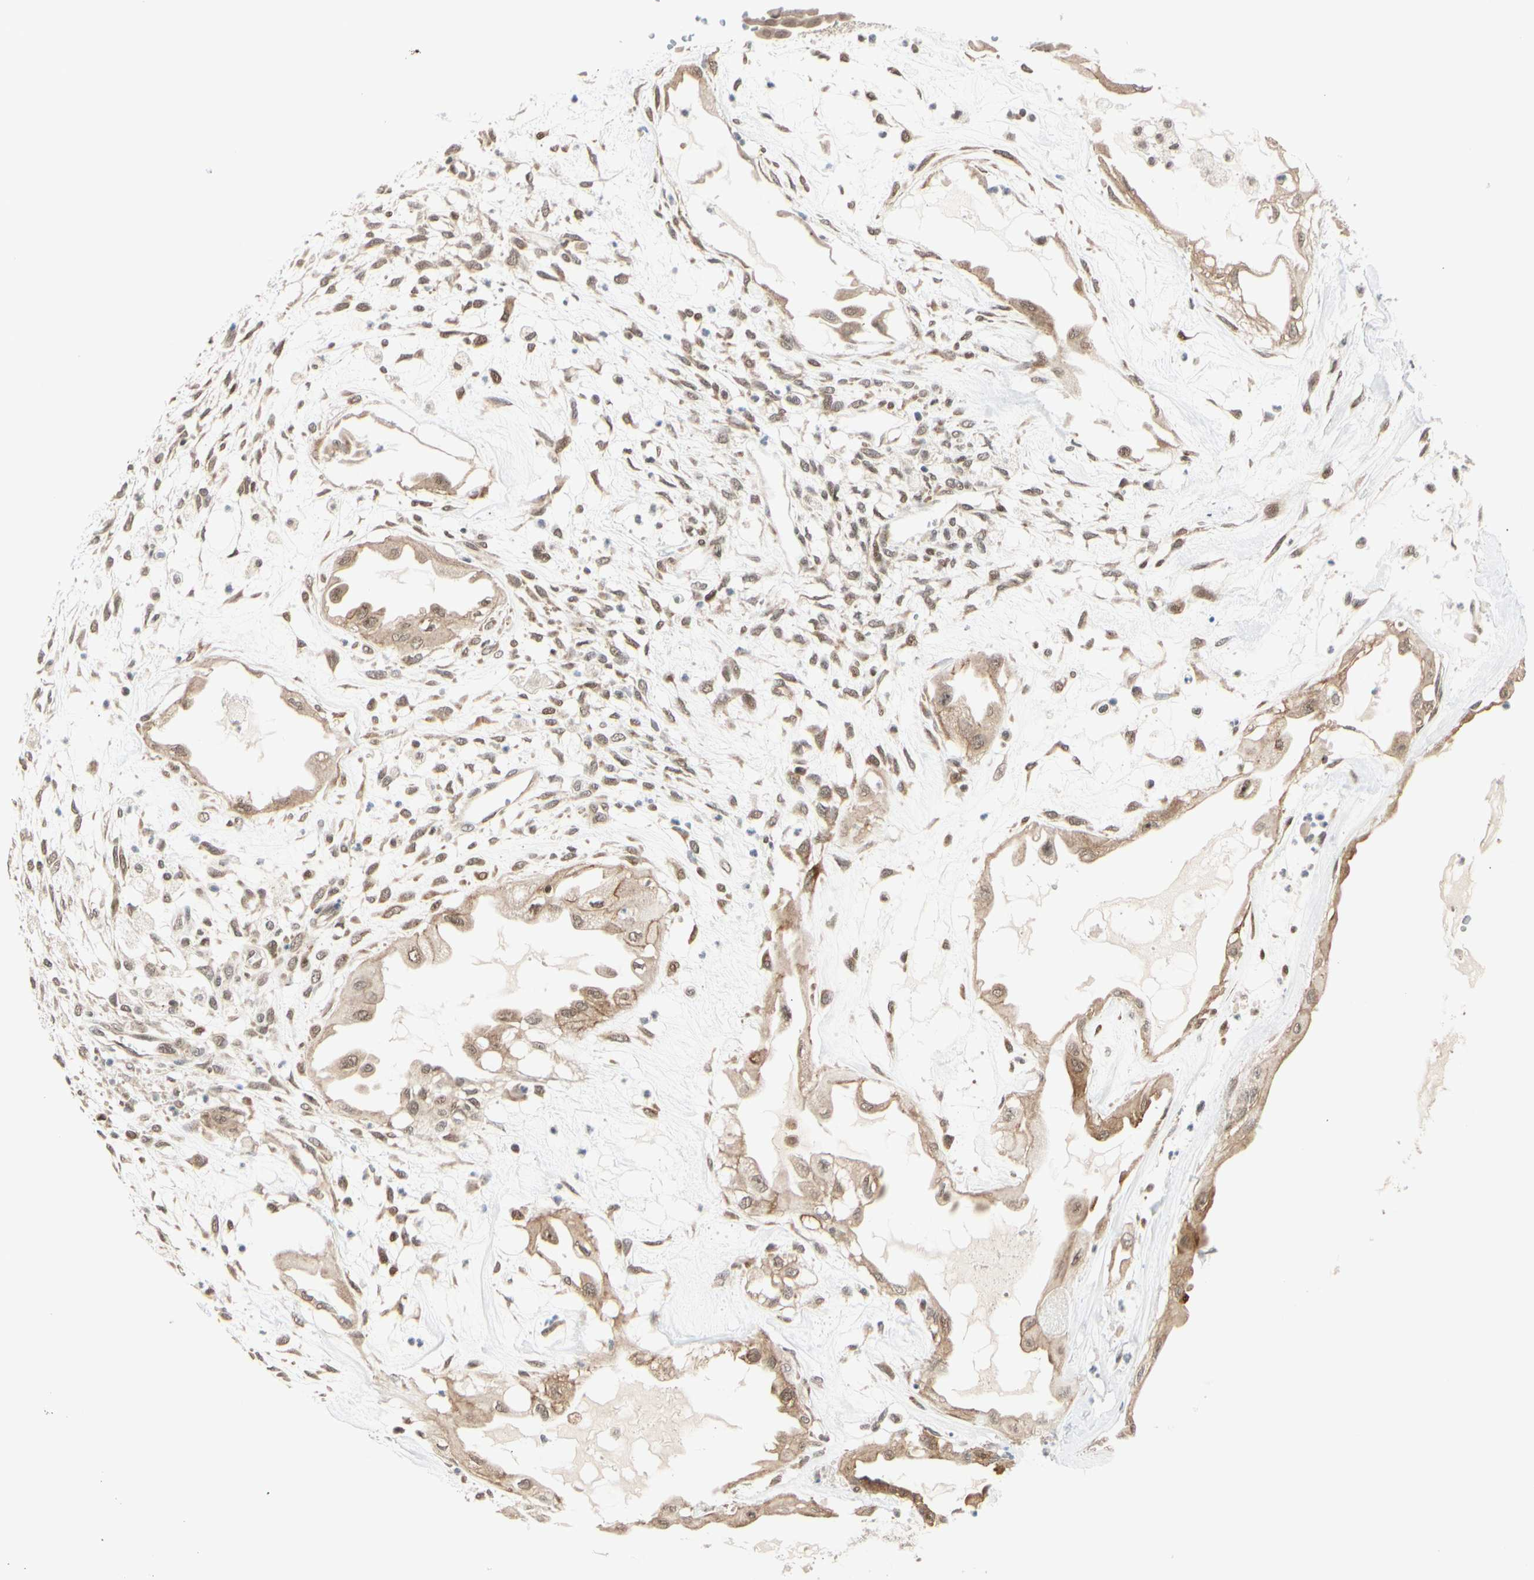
{"staining": {"intensity": "moderate", "quantity": ">75%", "location": "cytoplasmic/membranous"}, "tissue": "ovarian cancer", "cell_type": "Tumor cells", "image_type": "cancer", "snomed": [{"axis": "morphology", "description": "Carcinoma, NOS"}, {"axis": "morphology", "description": "Carcinoma, endometroid"}, {"axis": "topography", "description": "Ovary"}], "caption": "Protein expression analysis of ovarian carcinoma demonstrates moderate cytoplasmic/membranous staining in approximately >75% of tumor cells. (DAB = brown stain, brightfield microscopy at high magnification).", "gene": "BRMS1", "patient": {"sex": "female", "age": 50}}